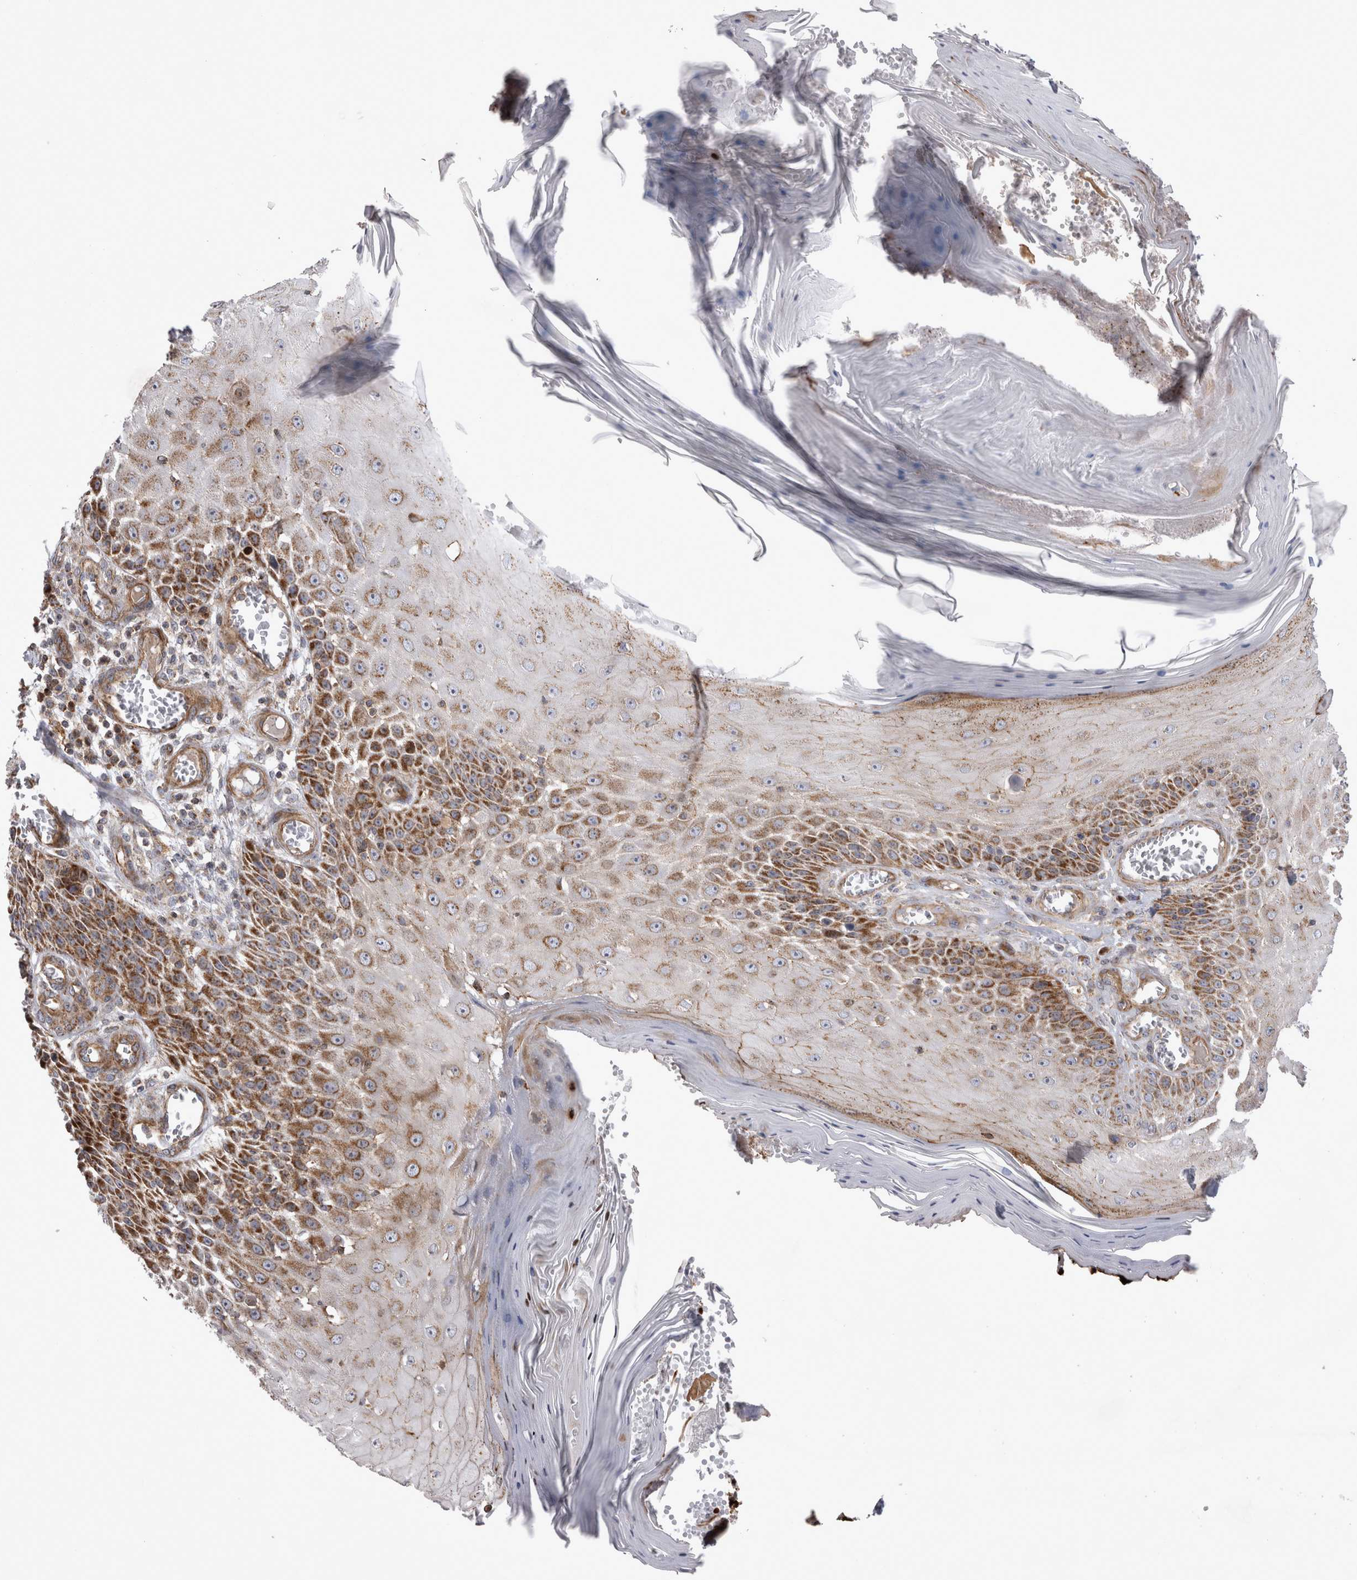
{"staining": {"intensity": "strong", "quantity": ">75%", "location": "cytoplasmic/membranous"}, "tissue": "skin cancer", "cell_type": "Tumor cells", "image_type": "cancer", "snomed": [{"axis": "morphology", "description": "Squamous cell carcinoma, NOS"}, {"axis": "topography", "description": "Skin"}], "caption": "An immunohistochemistry (IHC) micrograph of tumor tissue is shown. Protein staining in brown shows strong cytoplasmic/membranous positivity in skin cancer within tumor cells.", "gene": "TSPOAP1", "patient": {"sex": "female", "age": 73}}